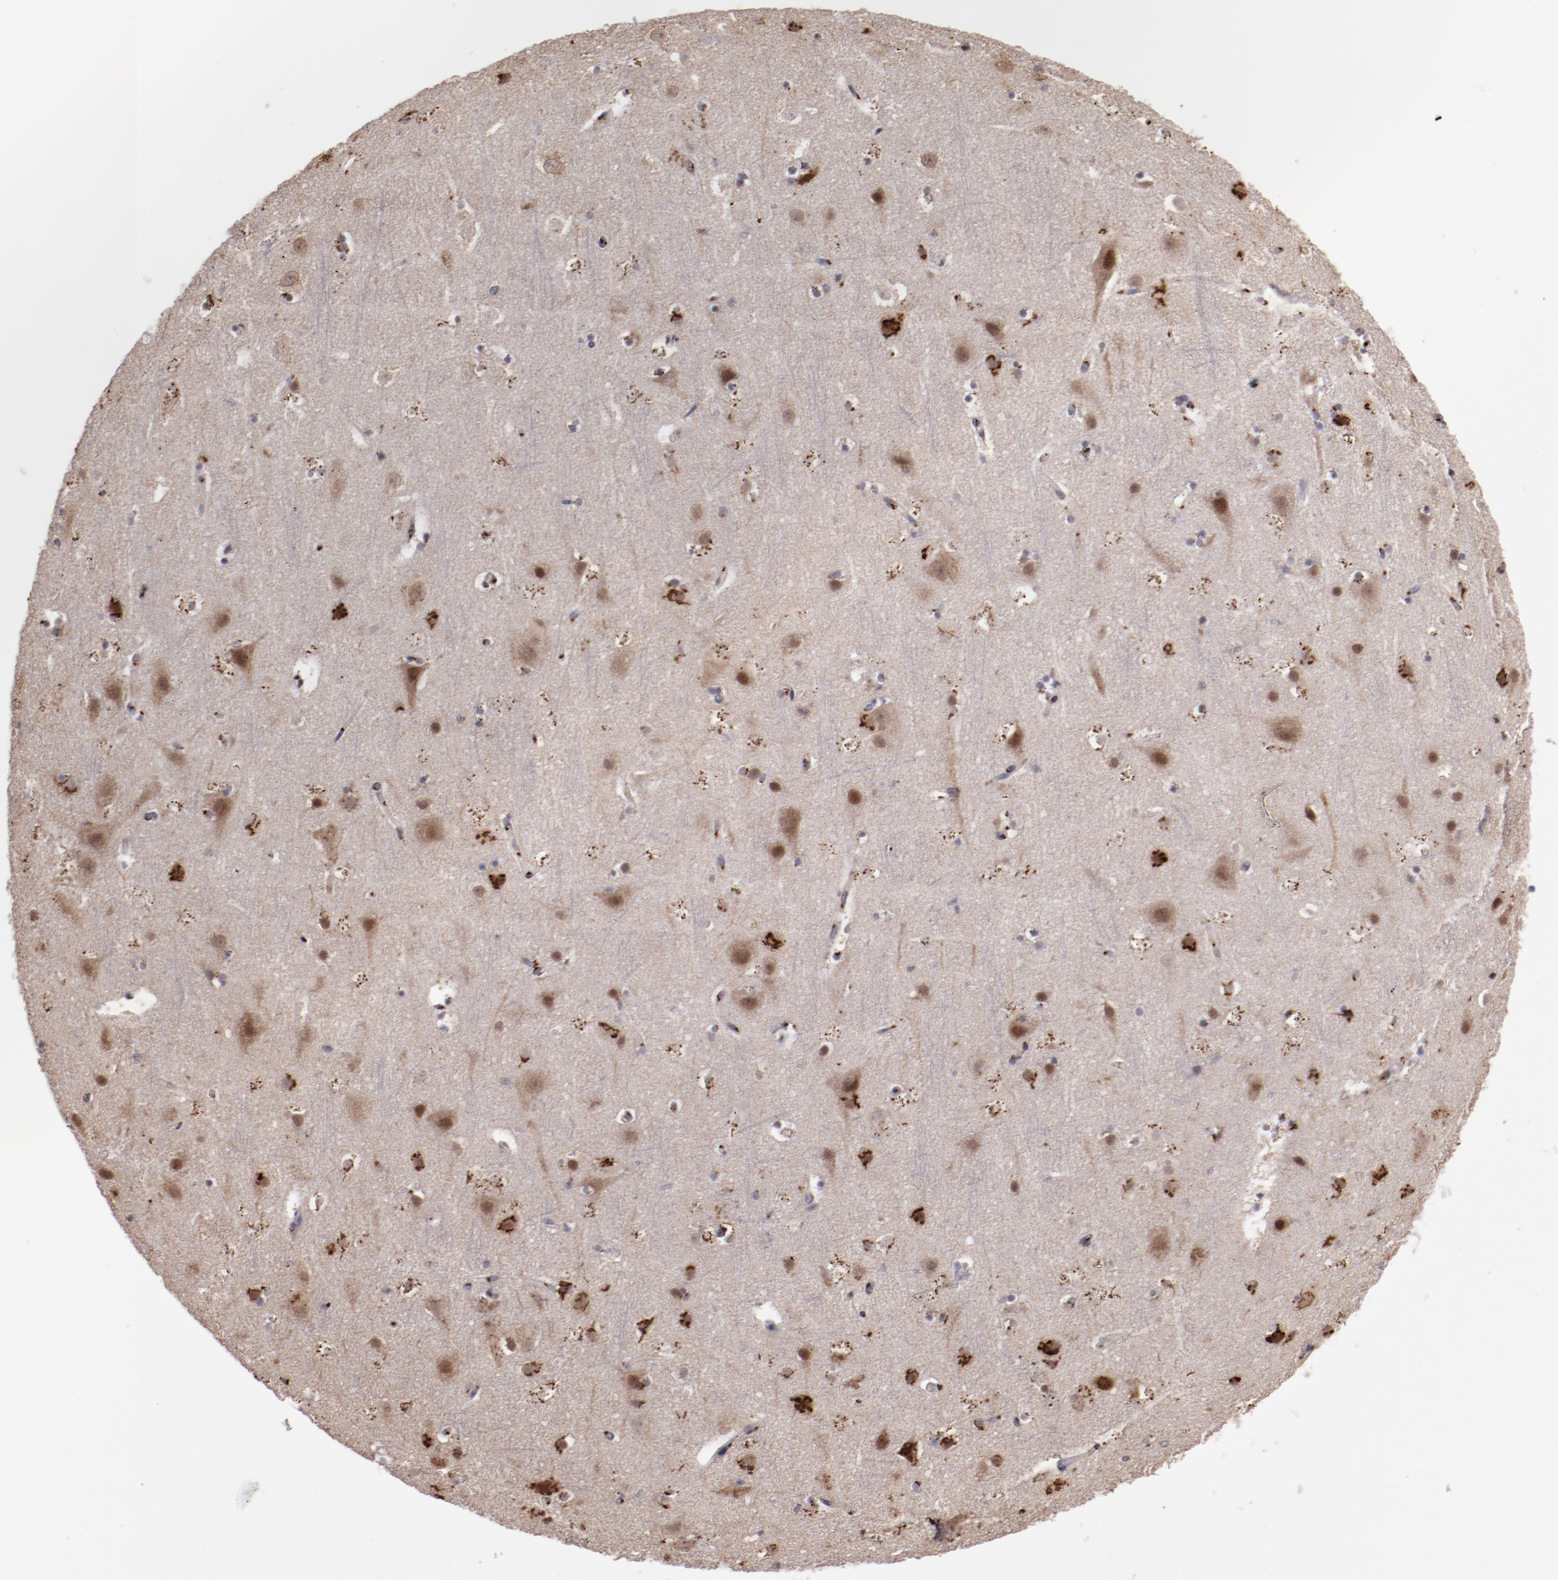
{"staining": {"intensity": "moderate", "quantity": ">75%", "location": "cytoplasmic/membranous"}, "tissue": "cerebral cortex", "cell_type": "Endothelial cells", "image_type": "normal", "snomed": [{"axis": "morphology", "description": "Normal tissue, NOS"}, {"axis": "topography", "description": "Cerebral cortex"}], "caption": "The histopathology image demonstrates staining of normal cerebral cortex, revealing moderate cytoplasmic/membranous protein expression (brown color) within endothelial cells.", "gene": "GOLIM4", "patient": {"sex": "male", "age": 45}}